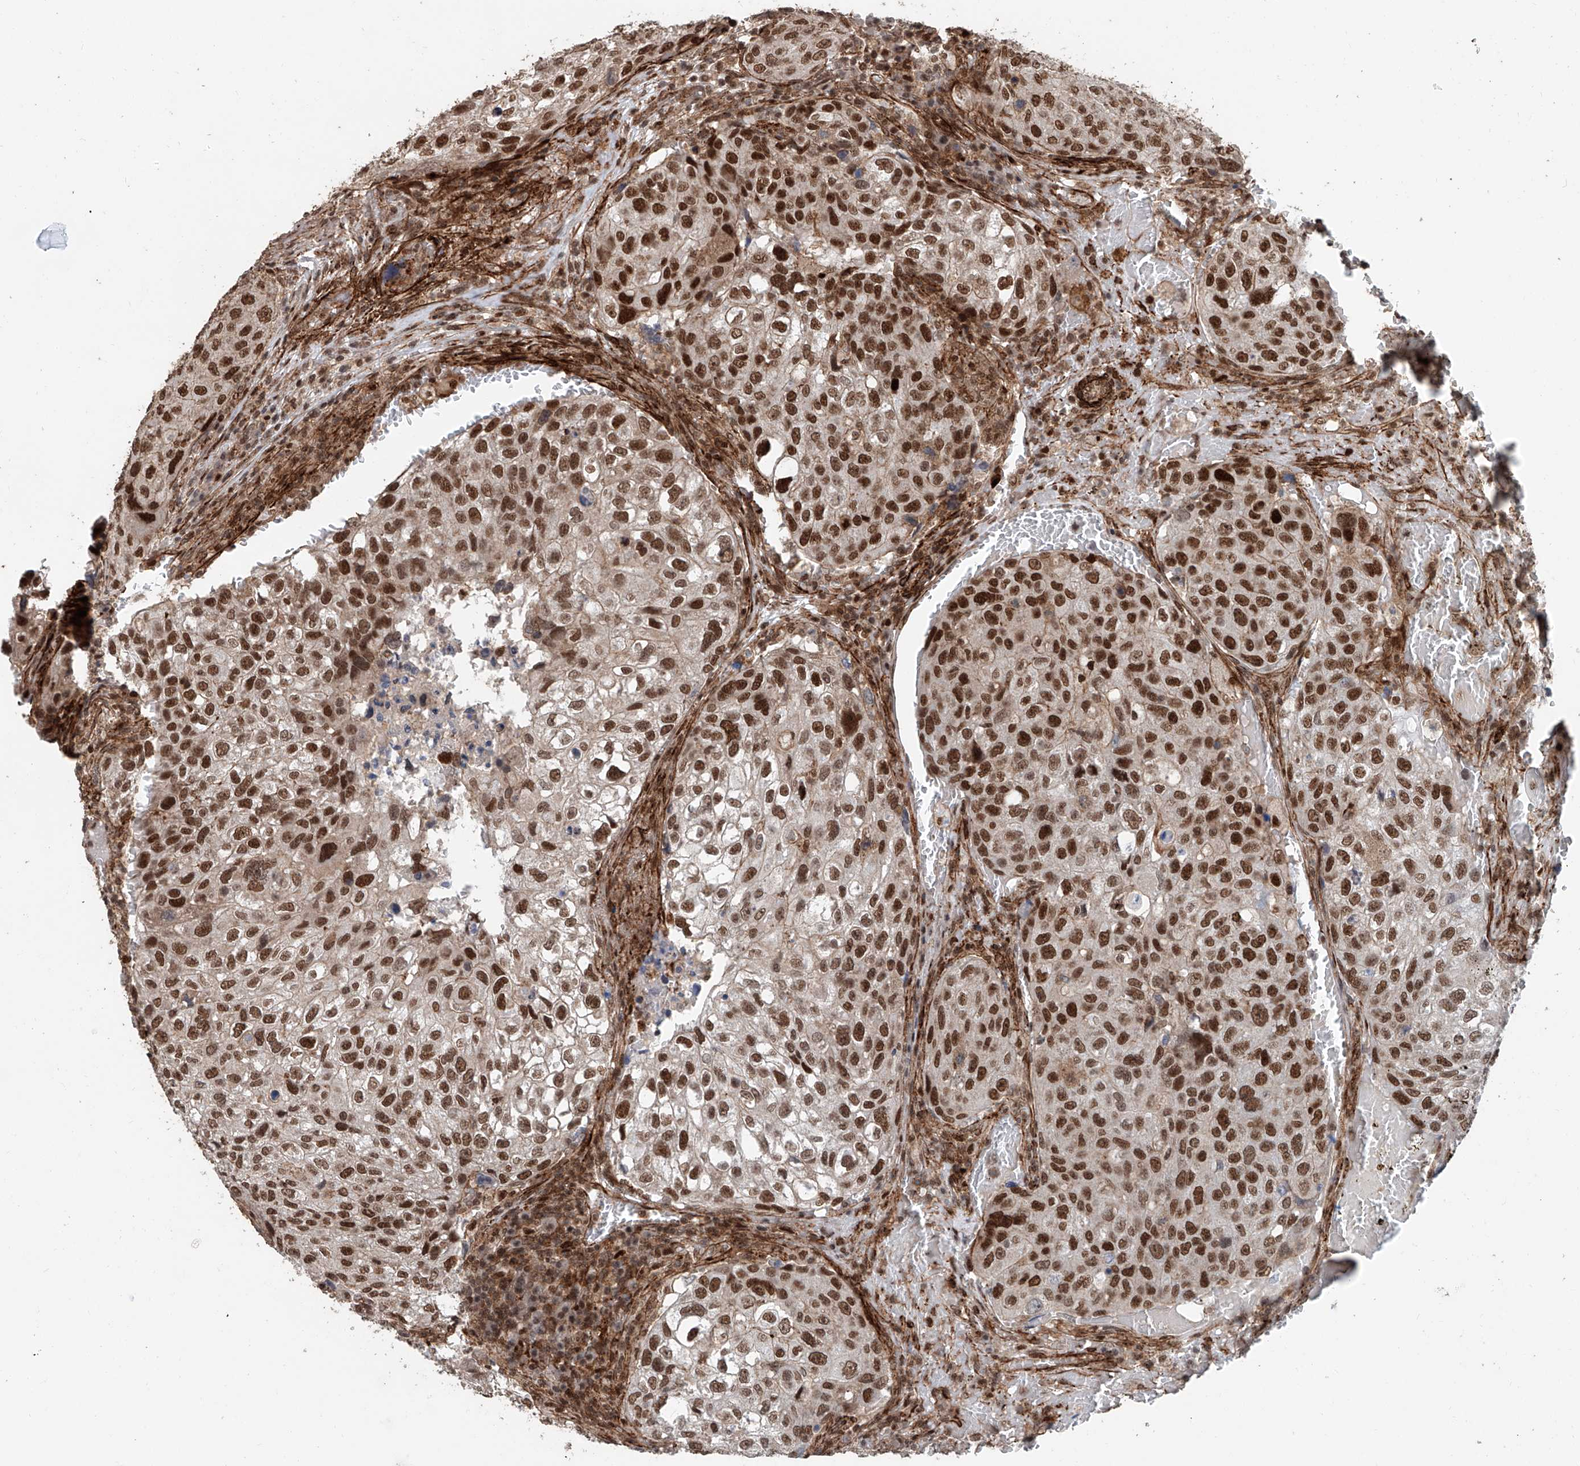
{"staining": {"intensity": "strong", "quantity": "25%-75%", "location": "nuclear"}, "tissue": "urothelial cancer", "cell_type": "Tumor cells", "image_type": "cancer", "snomed": [{"axis": "morphology", "description": "Urothelial carcinoma, High grade"}, {"axis": "topography", "description": "Lymph node"}, {"axis": "topography", "description": "Urinary bladder"}], "caption": "Immunohistochemical staining of human urothelial carcinoma (high-grade) shows strong nuclear protein staining in approximately 25%-75% of tumor cells.", "gene": "SDE2", "patient": {"sex": "male", "age": 51}}